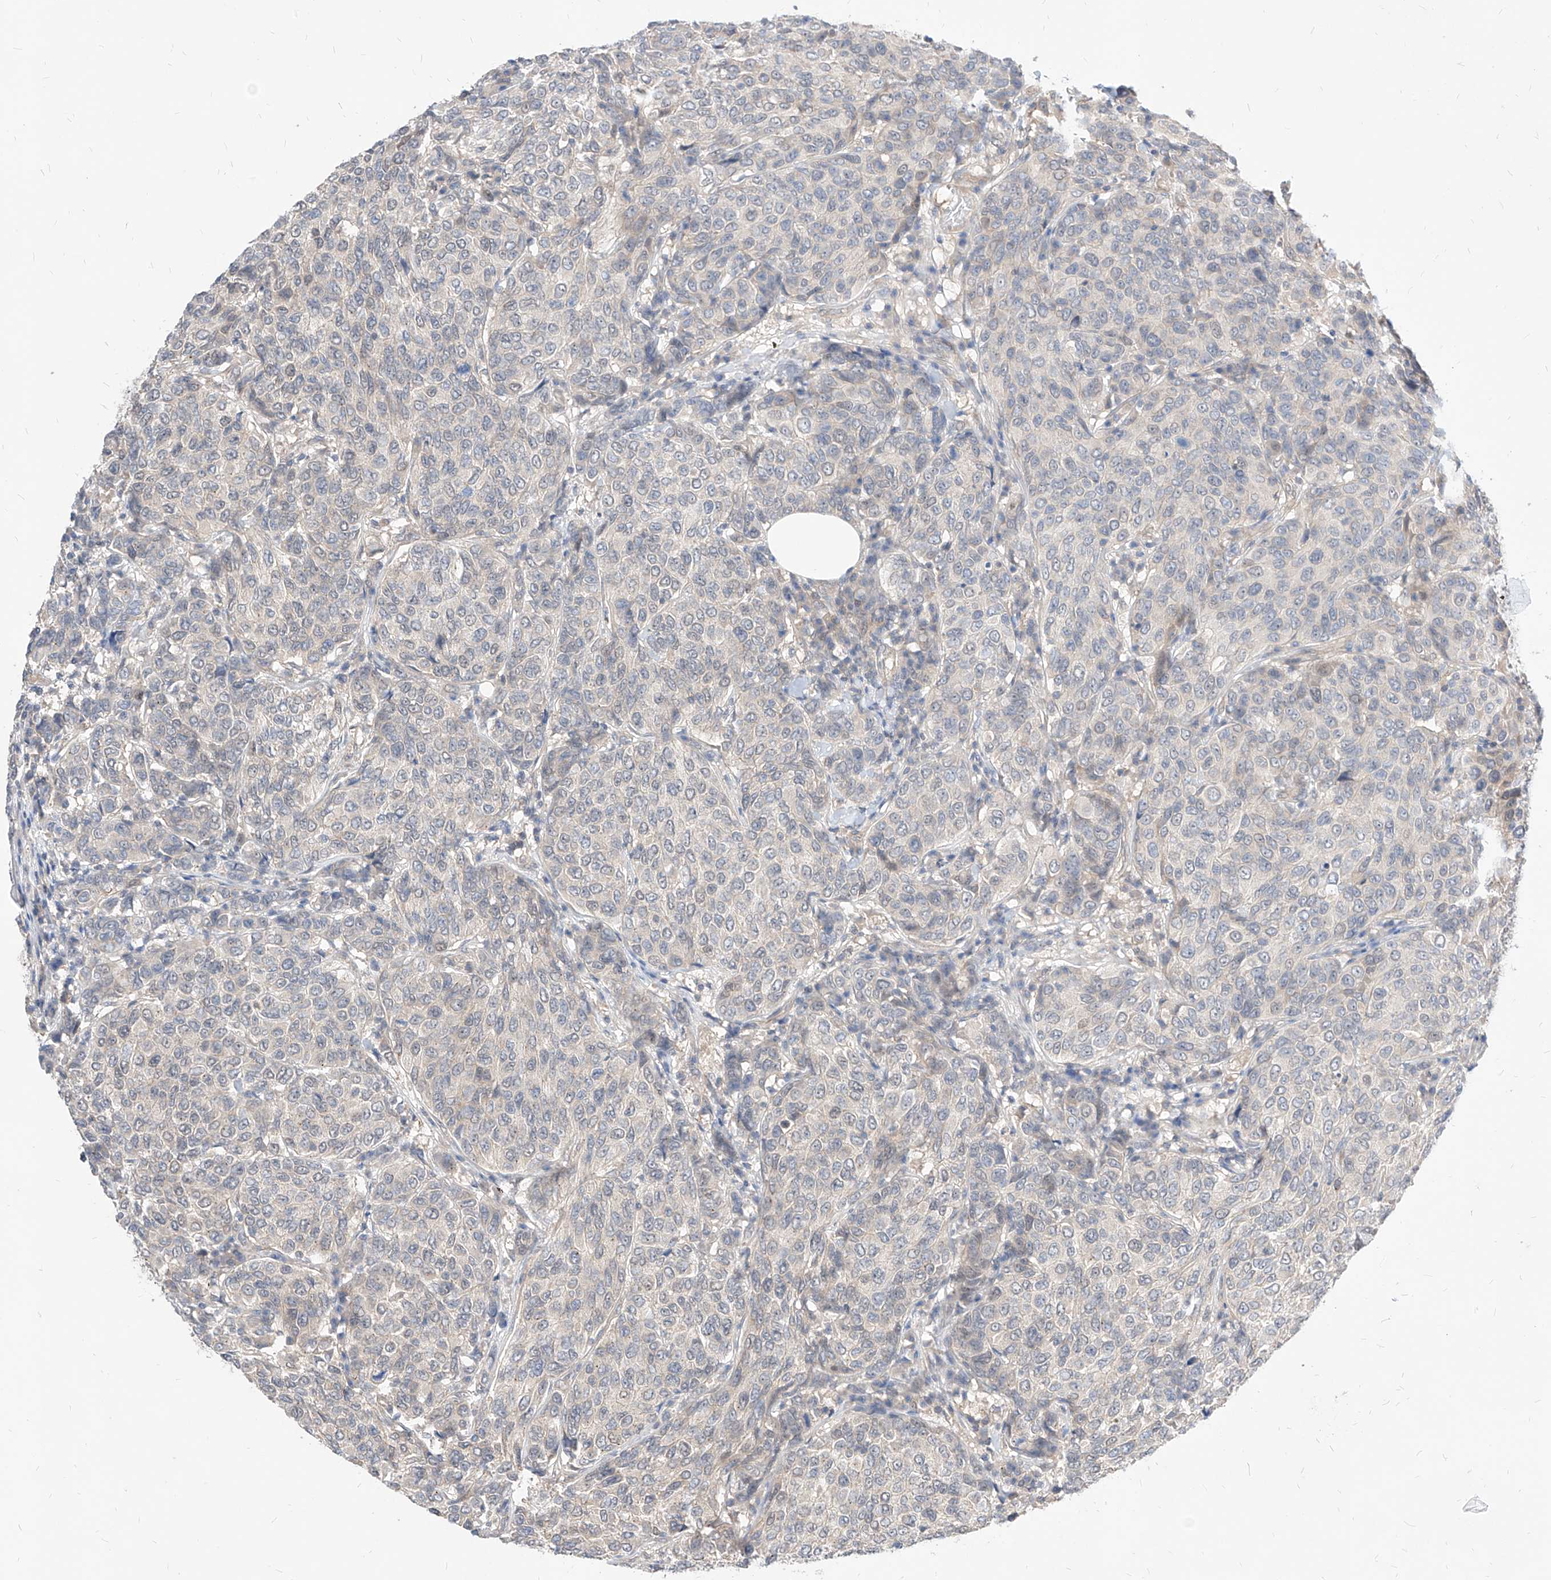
{"staining": {"intensity": "negative", "quantity": "none", "location": "none"}, "tissue": "breast cancer", "cell_type": "Tumor cells", "image_type": "cancer", "snomed": [{"axis": "morphology", "description": "Duct carcinoma"}, {"axis": "topography", "description": "Breast"}], "caption": "The histopathology image displays no staining of tumor cells in breast intraductal carcinoma.", "gene": "TSNAX", "patient": {"sex": "female", "age": 55}}